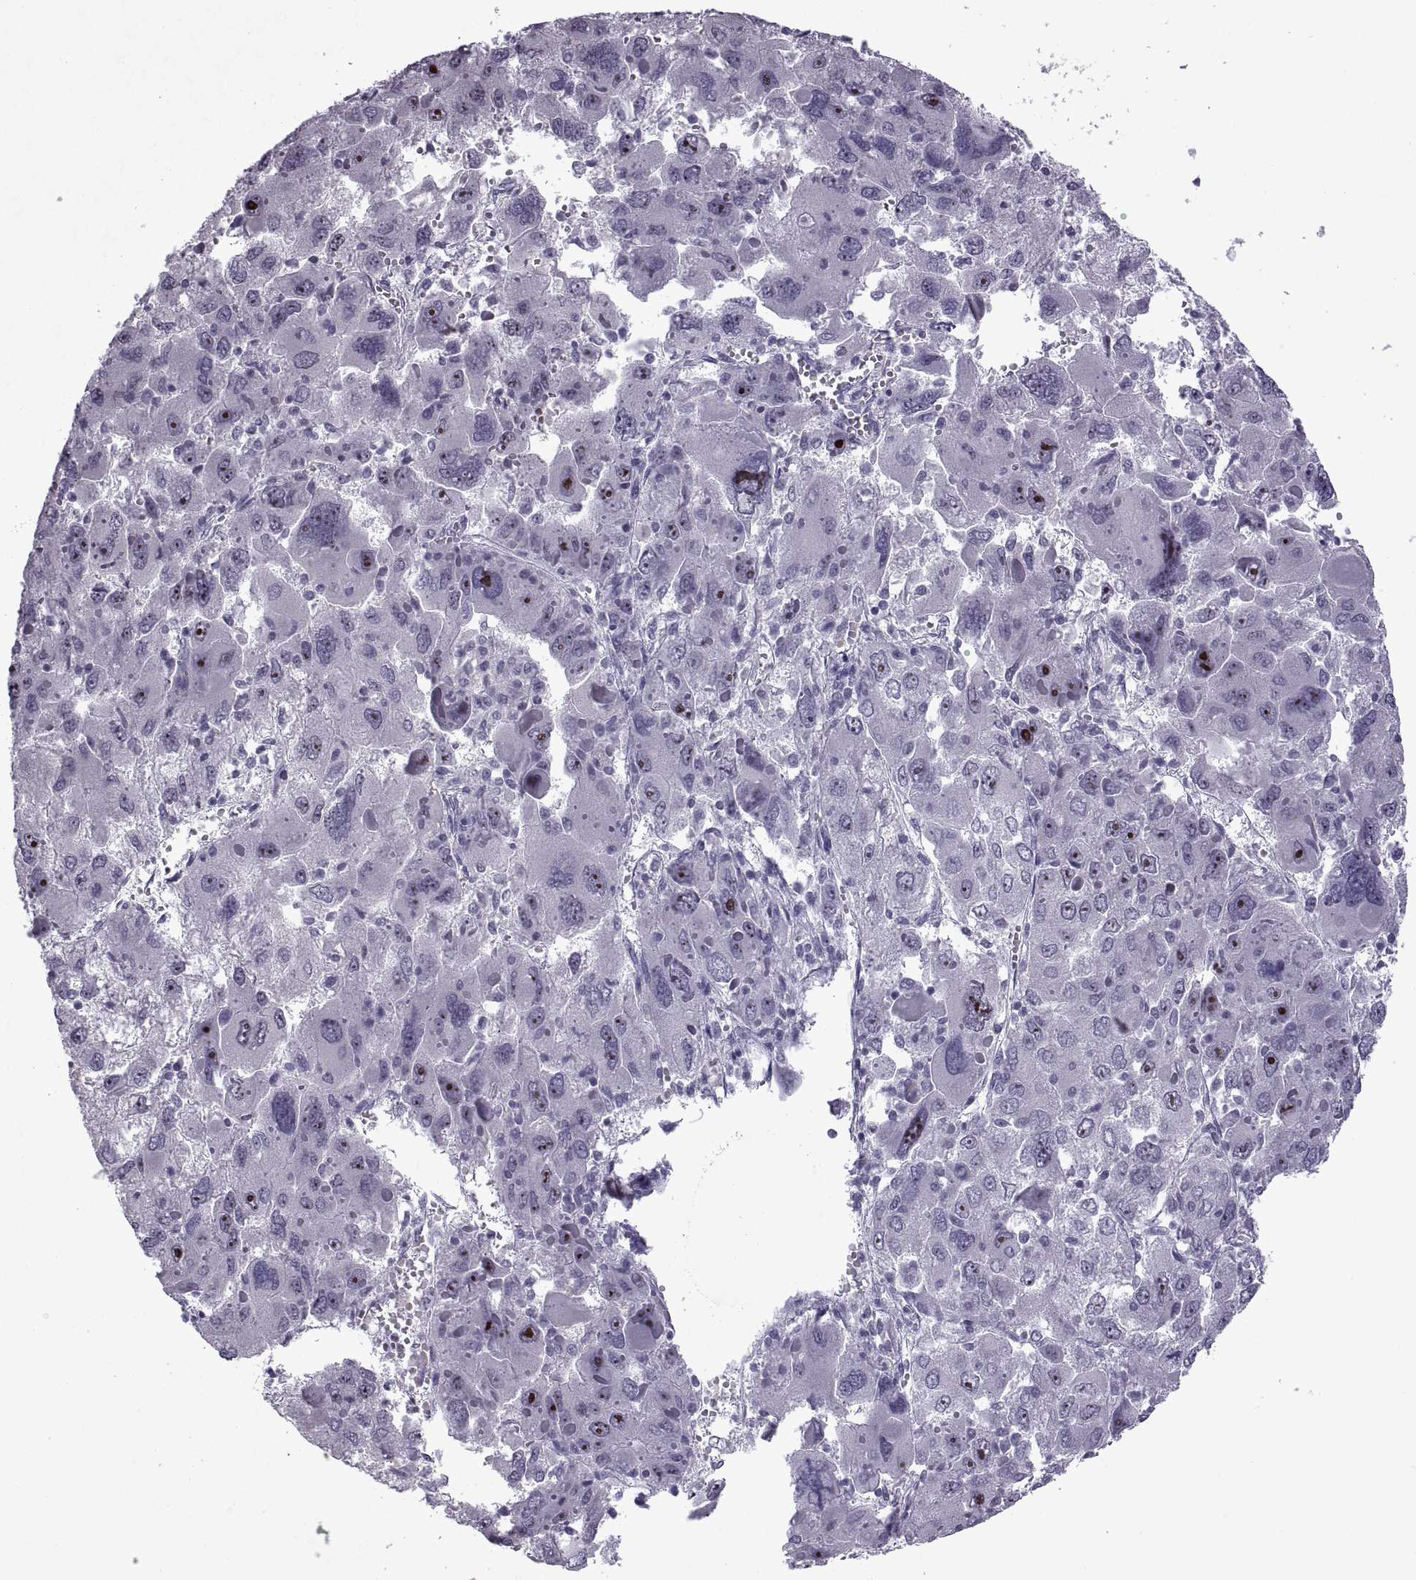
{"staining": {"intensity": "strong", "quantity": "25%-75%", "location": "nuclear"}, "tissue": "liver cancer", "cell_type": "Tumor cells", "image_type": "cancer", "snomed": [{"axis": "morphology", "description": "Carcinoma, Hepatocellular, NOS"}, {"axis": "topography", "description": "Liver"}], "caption": "Immunohistochemistry (IHC) (DAB (3,3'-diaminobenzidine)) staining of liver cancer (hepatocellular carcinoma) demonstrates strong nuclear protein positivity in approximately 25%-75% of tumor cells.", "gene": "SINHCAF", "patient": {"sex": "female", "age": 41}}